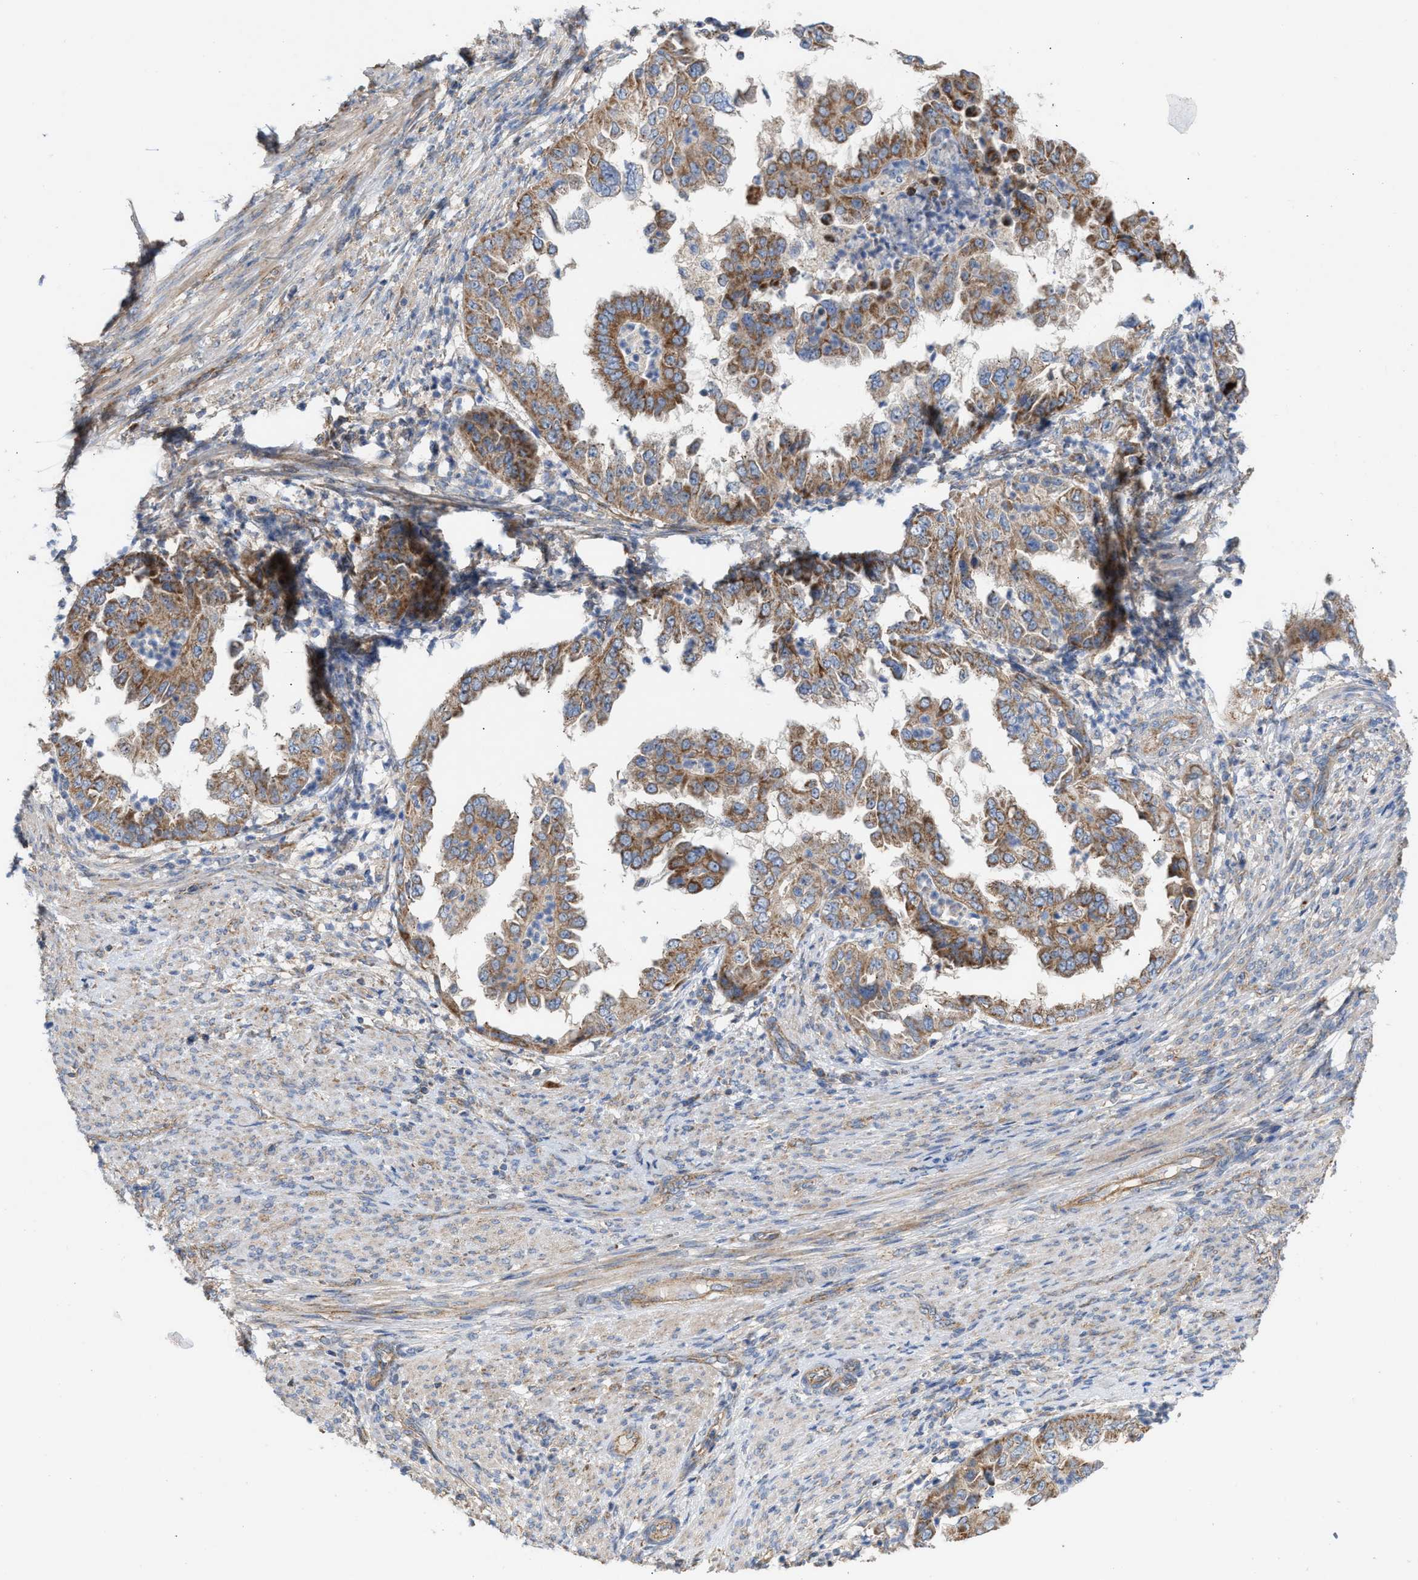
{"staining": {"intensity": "moderate", "quantity": ">75%", "location": "cytoplasmic/membranous"}, "tissue": "endometrial cancer", "cell_type": "Tumor cells", "image_type": "cancer", "snomed": [{"axis": "morphology", "description": "Adenocarcinoma, NOS"}, {"axis": "topography", "description": "Endometrium"}], "caption": "A medium amount of moderate cytoplasmic/membranous expression is present in about >75% of tumor cells in adenocarcinoma (endometrial) tissue.", "gene": "OXSM", "patient": {"sex": "female", "age": 85}}